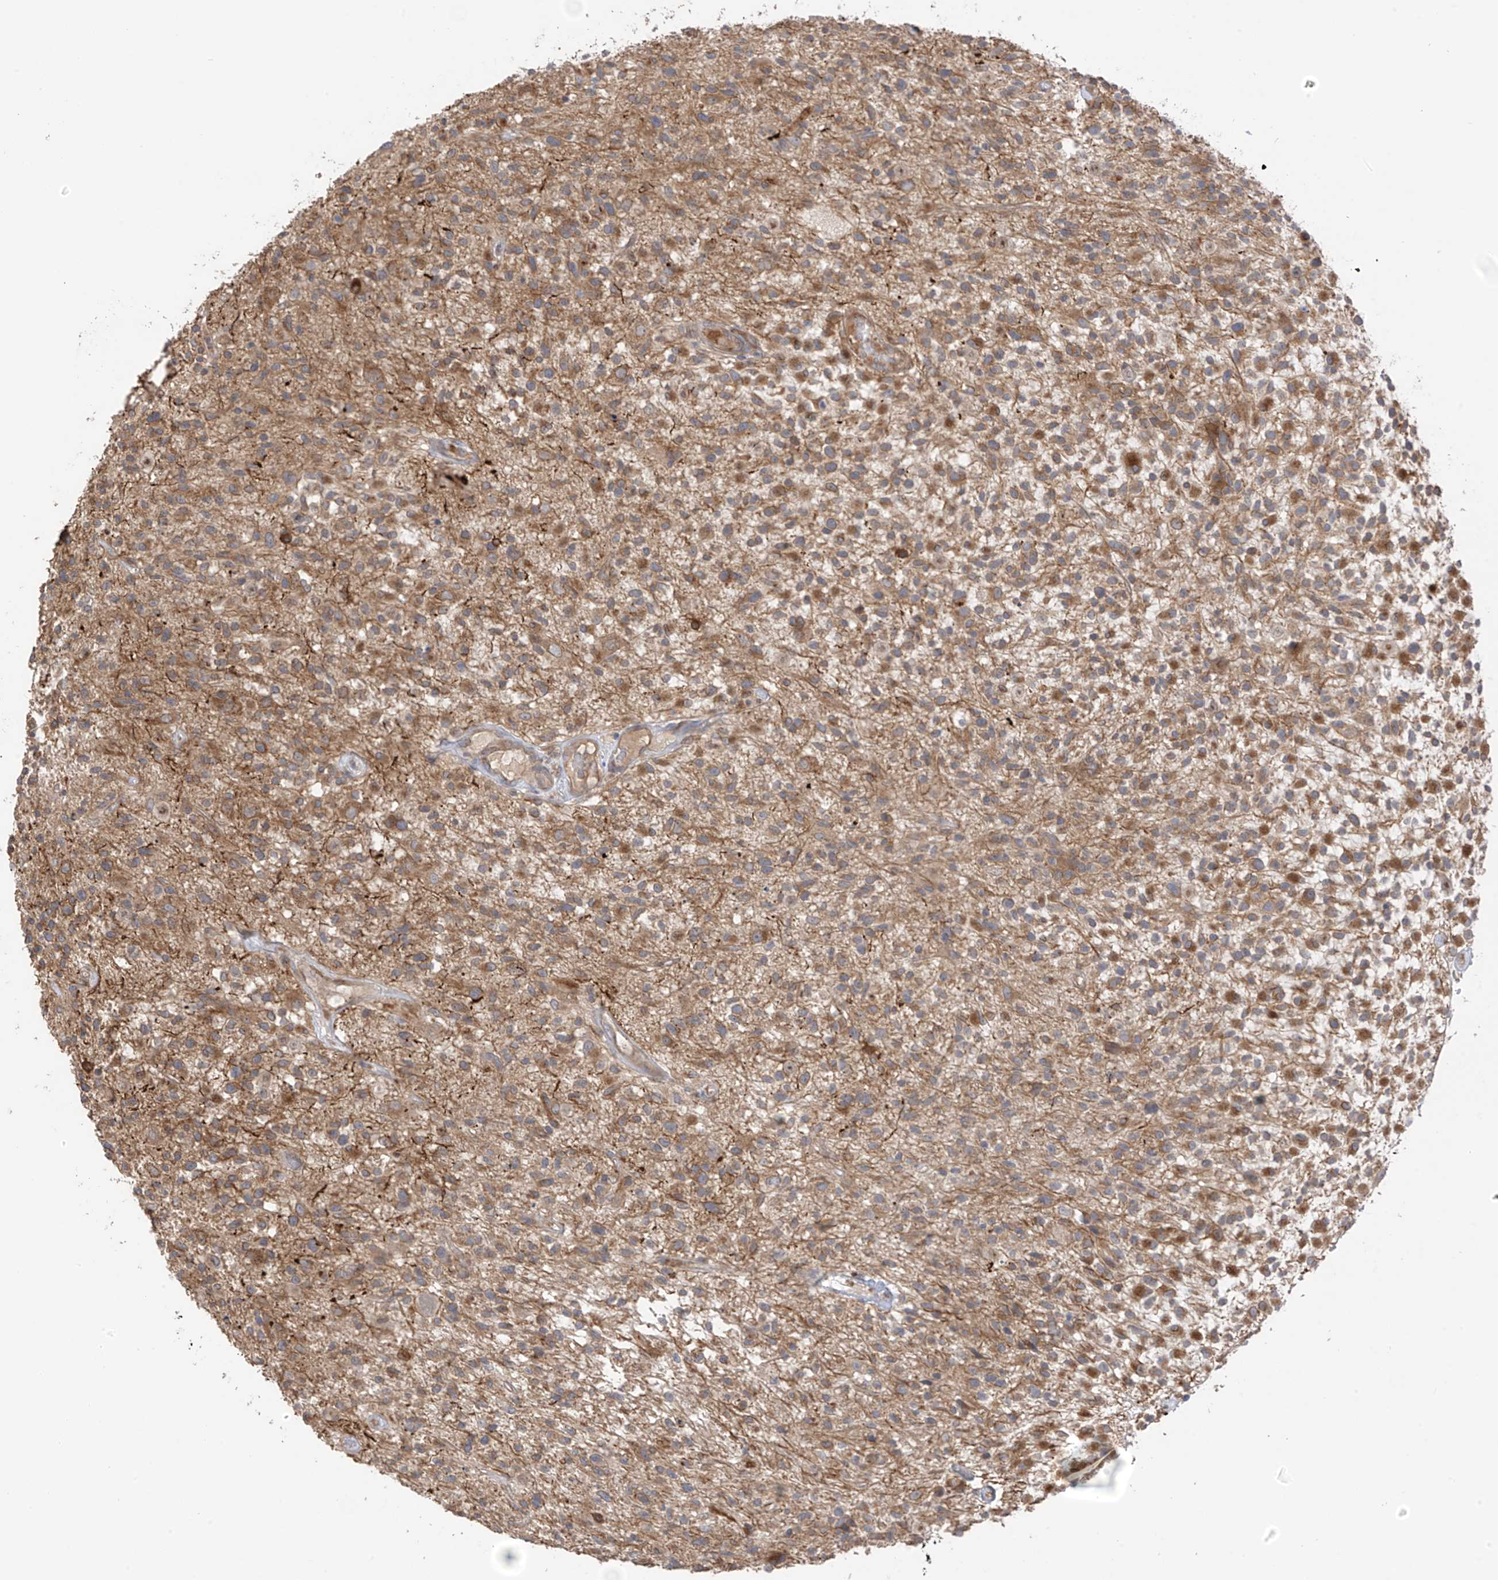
{"staining": {"intensity": "moderate", "quantity": ">75%", "location": "cytoplasmic/membranous"}, "tissue": "glioma", "cell_type": "Tumor cells", "image_type": "cancer", "snomed": [{"axis": "morphology", "description": "Glioma, malignant, High grade"}, {"axis": "morphology", "description": "Glioblastoma, NOS"}, {"axis": "topography", "description": "Brain"}], "caption": "Immunohistochemistry (IHC) photomicrograph of malignant glioma (high-grade) stained for a protein (brown), which displays medium levels of moderate cytoplasmic/membranous staining in about >75% of tumor cells.", "gene": "NALCN", "patient": {"sex": "male", "age": 60}}